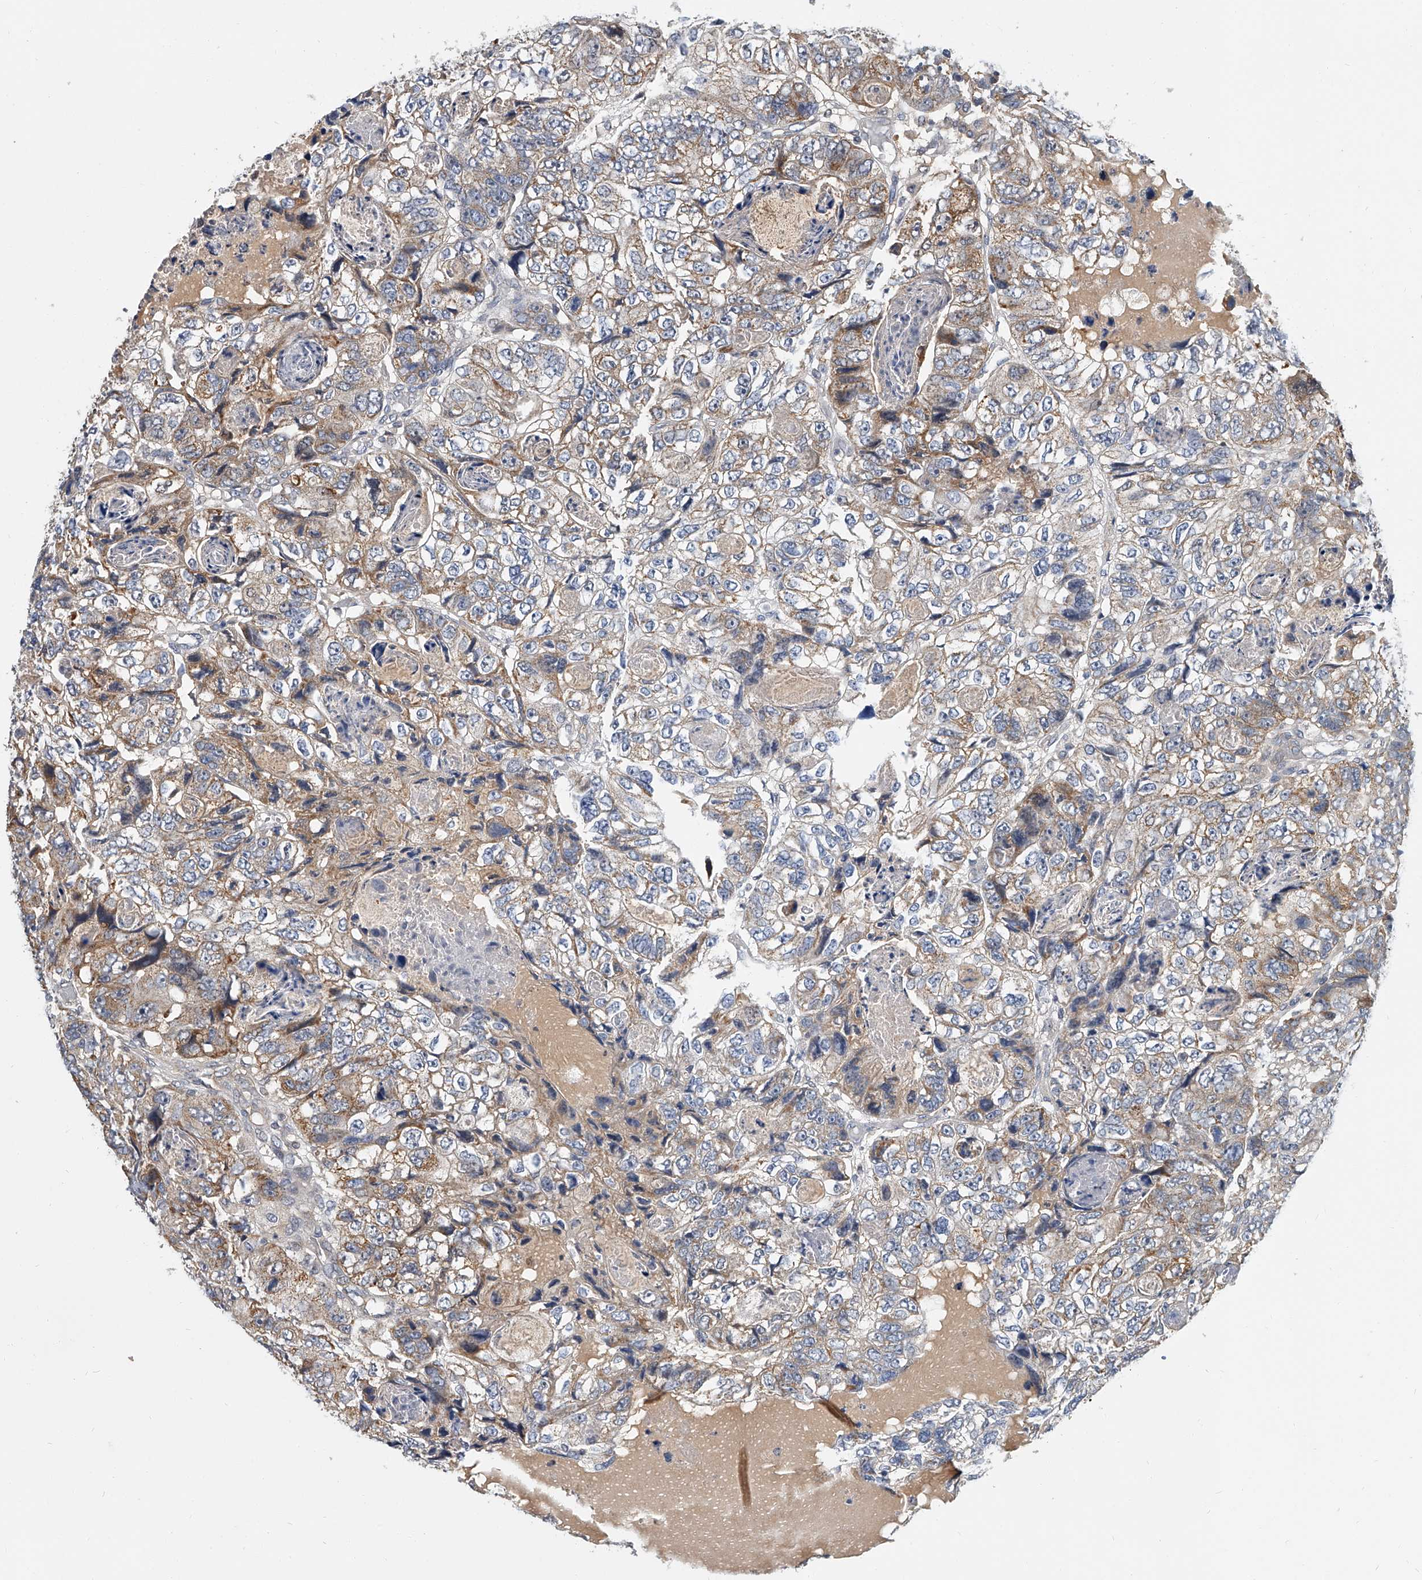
{"staining": {"intensity": "moderate", "quantity": "25%-75%", "location": "cytoplasmic/membranous"}, "tissue": "colorectal cancer", "cell_type": "Tumor cells", "image_type": "cancer", "snomed": [{"axis": "morphology", "description": "Adenocarcinoma, NOS"}, {"axis": "topography", "description": "Rectum"}], "caption": "This is an image of immunohistochemistry (IHC) staining of colorectal adenocarcinoma, which shows moderate positivity in the cytoplasmic/membranous of tumor cells.", "gene": "CD200", "patient": {"sex": "male", "age": 59}}